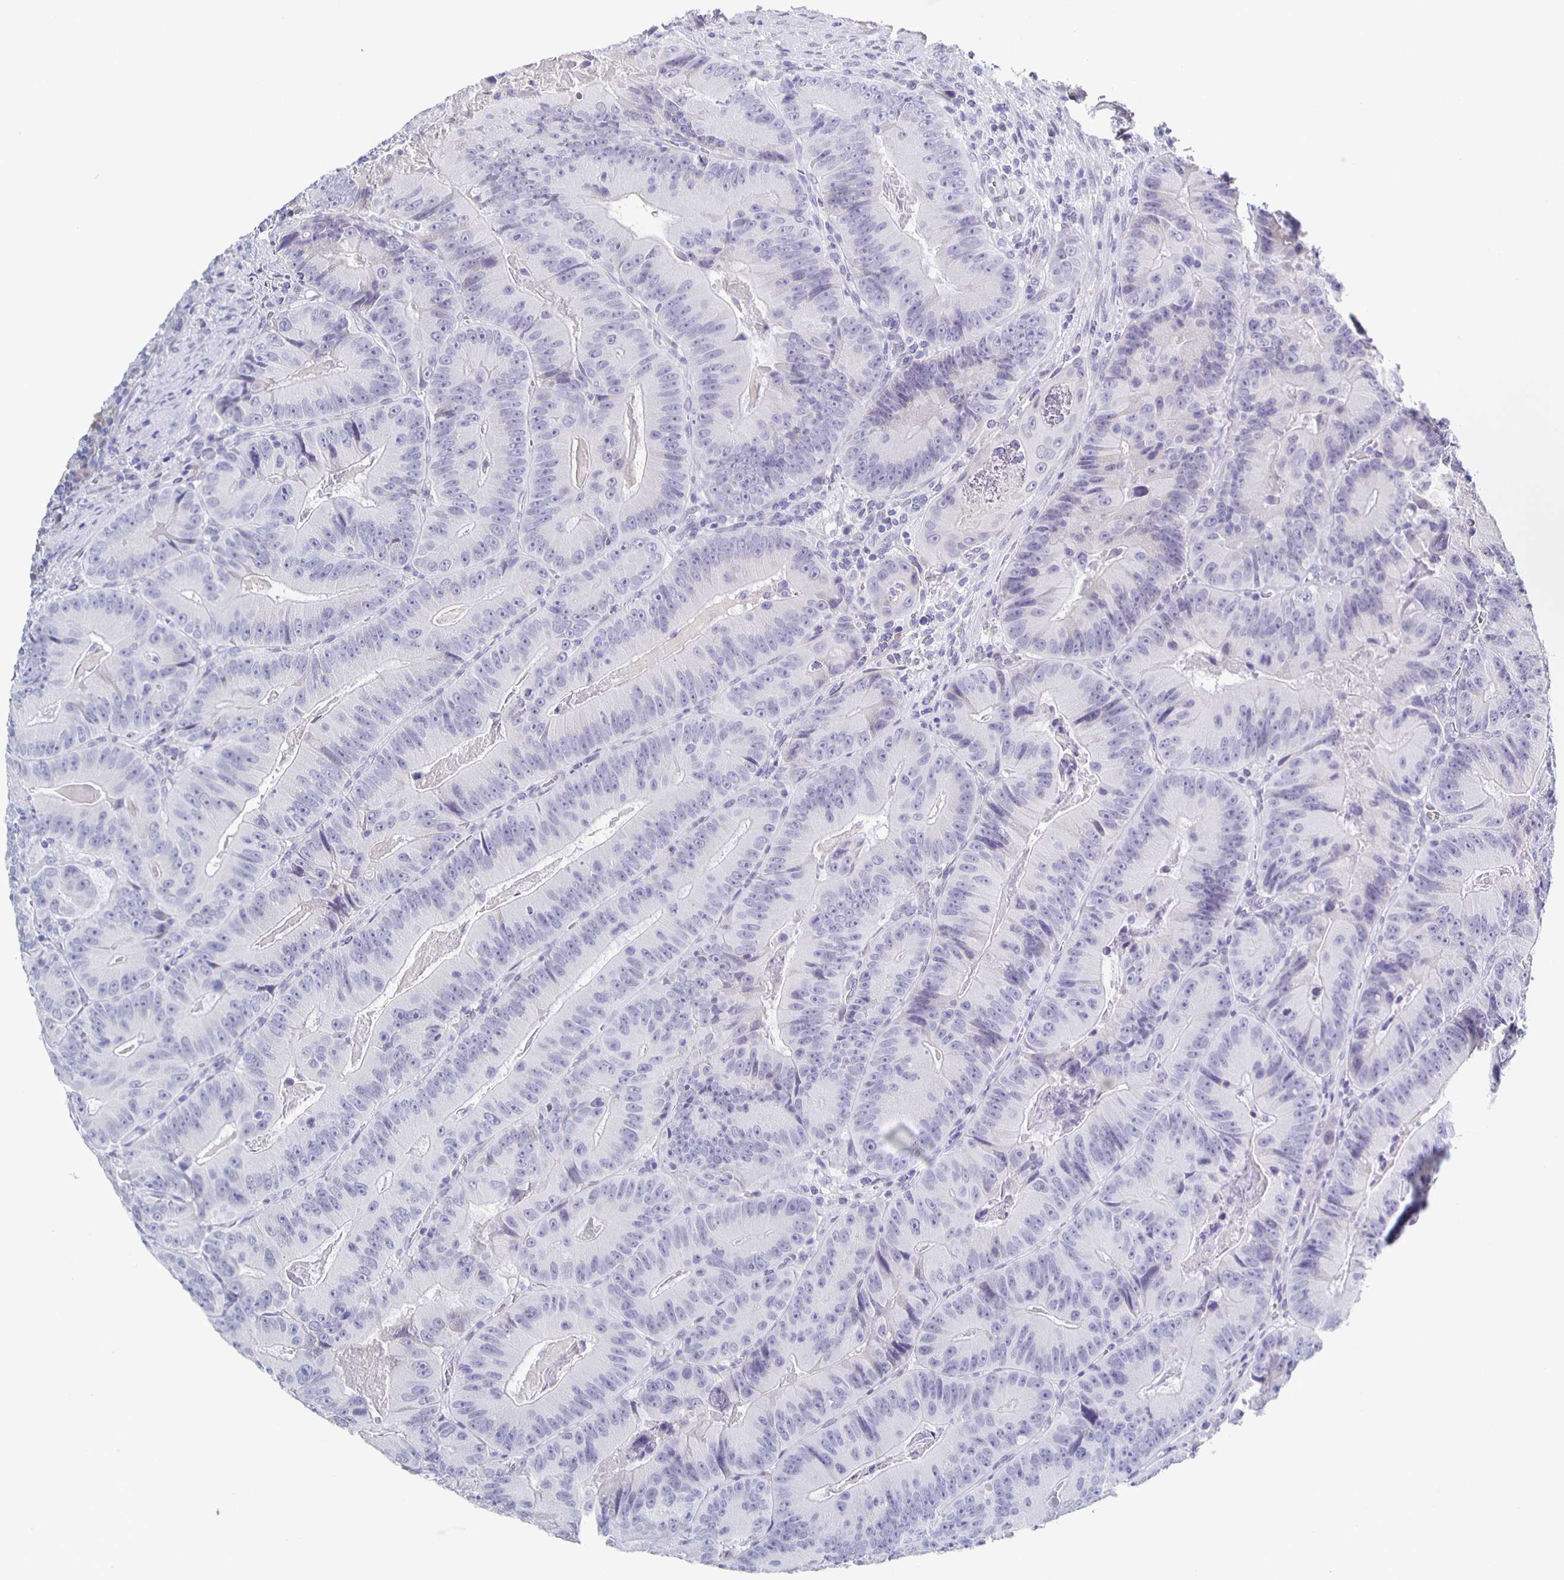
{"staining": {"intensity": "negative", "quantity": "none", "location": "none"}, "tissue": "colorectal cancer", "cell_type": "Tumor cells", "image_type": "cancer", "snomed": [{"axis": "morphology", "description": "Adenocarcinoma, NOS"}, {"axis": "topography", "description": "Colon"}], "caption": "Tumor cells are negative for protein expression in human colorectal adenocarcinoma. (Stains: DAB (3,3'-diaminobenzidine) immunohistochemistry with hematoxylin counter stain, Microscopy: brightfield microscopy at high magnification).", "gene": "CCDC17", "patient": {"sex": "female", "age": 86}}